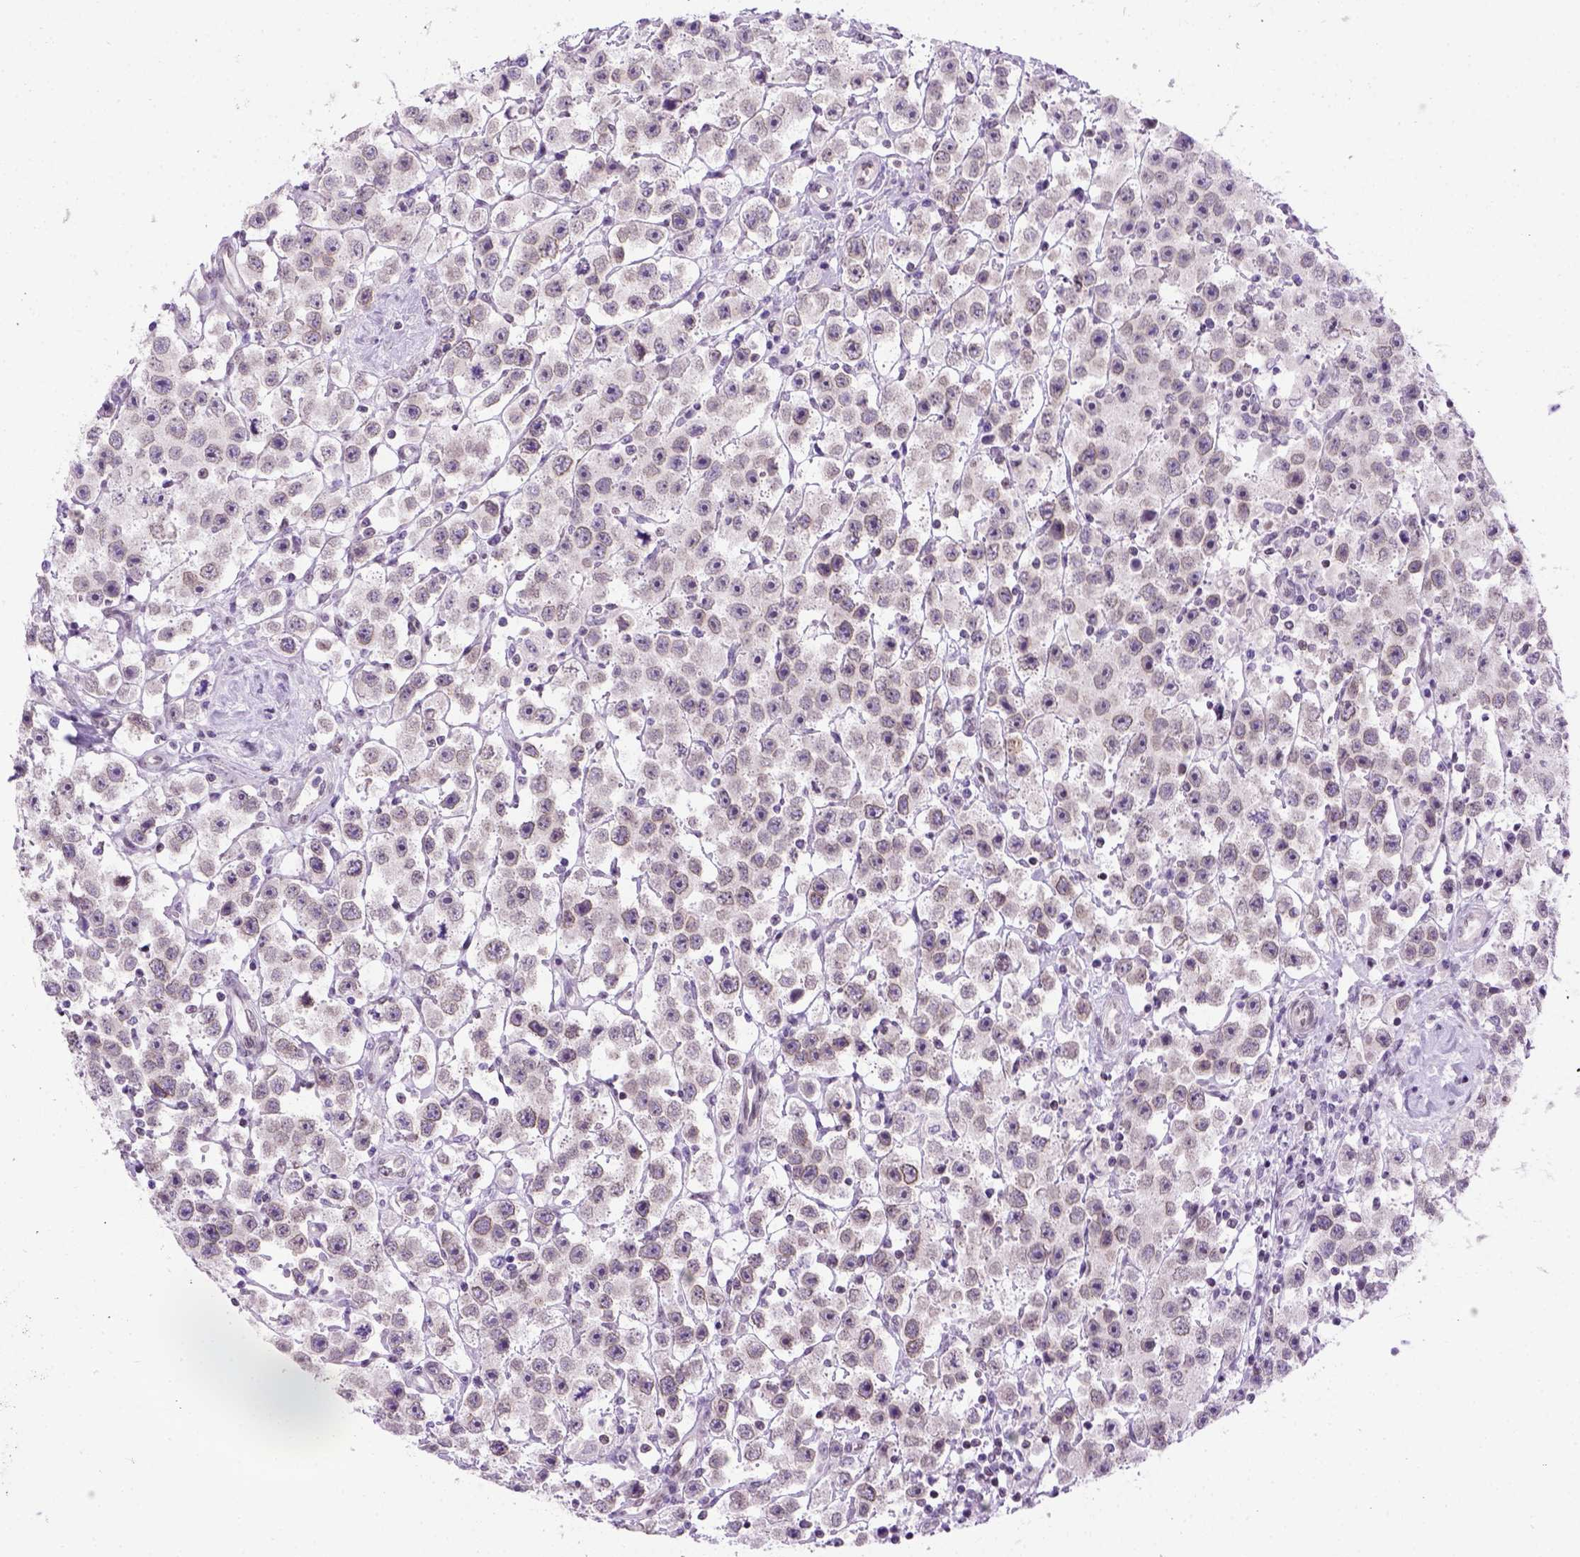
{"staining": {"intensity": "negative", "quantity": "none", "location": "none"}, "tissue": "testis cancer", "cell_type": "Tumor cells", "image_type": "cancer", "snomed": [{"axis": "morphology", "description": "Seminoma, NOS"}, {"axis": "topography", "description": "Testis"}], "caption": "DAB immunohistochemical staining of human testis cancer (seminoma) displays no significant positivity in tumor cells.", "gene": "FAM184B", "patient": {"sex": "male", "age": 45}}